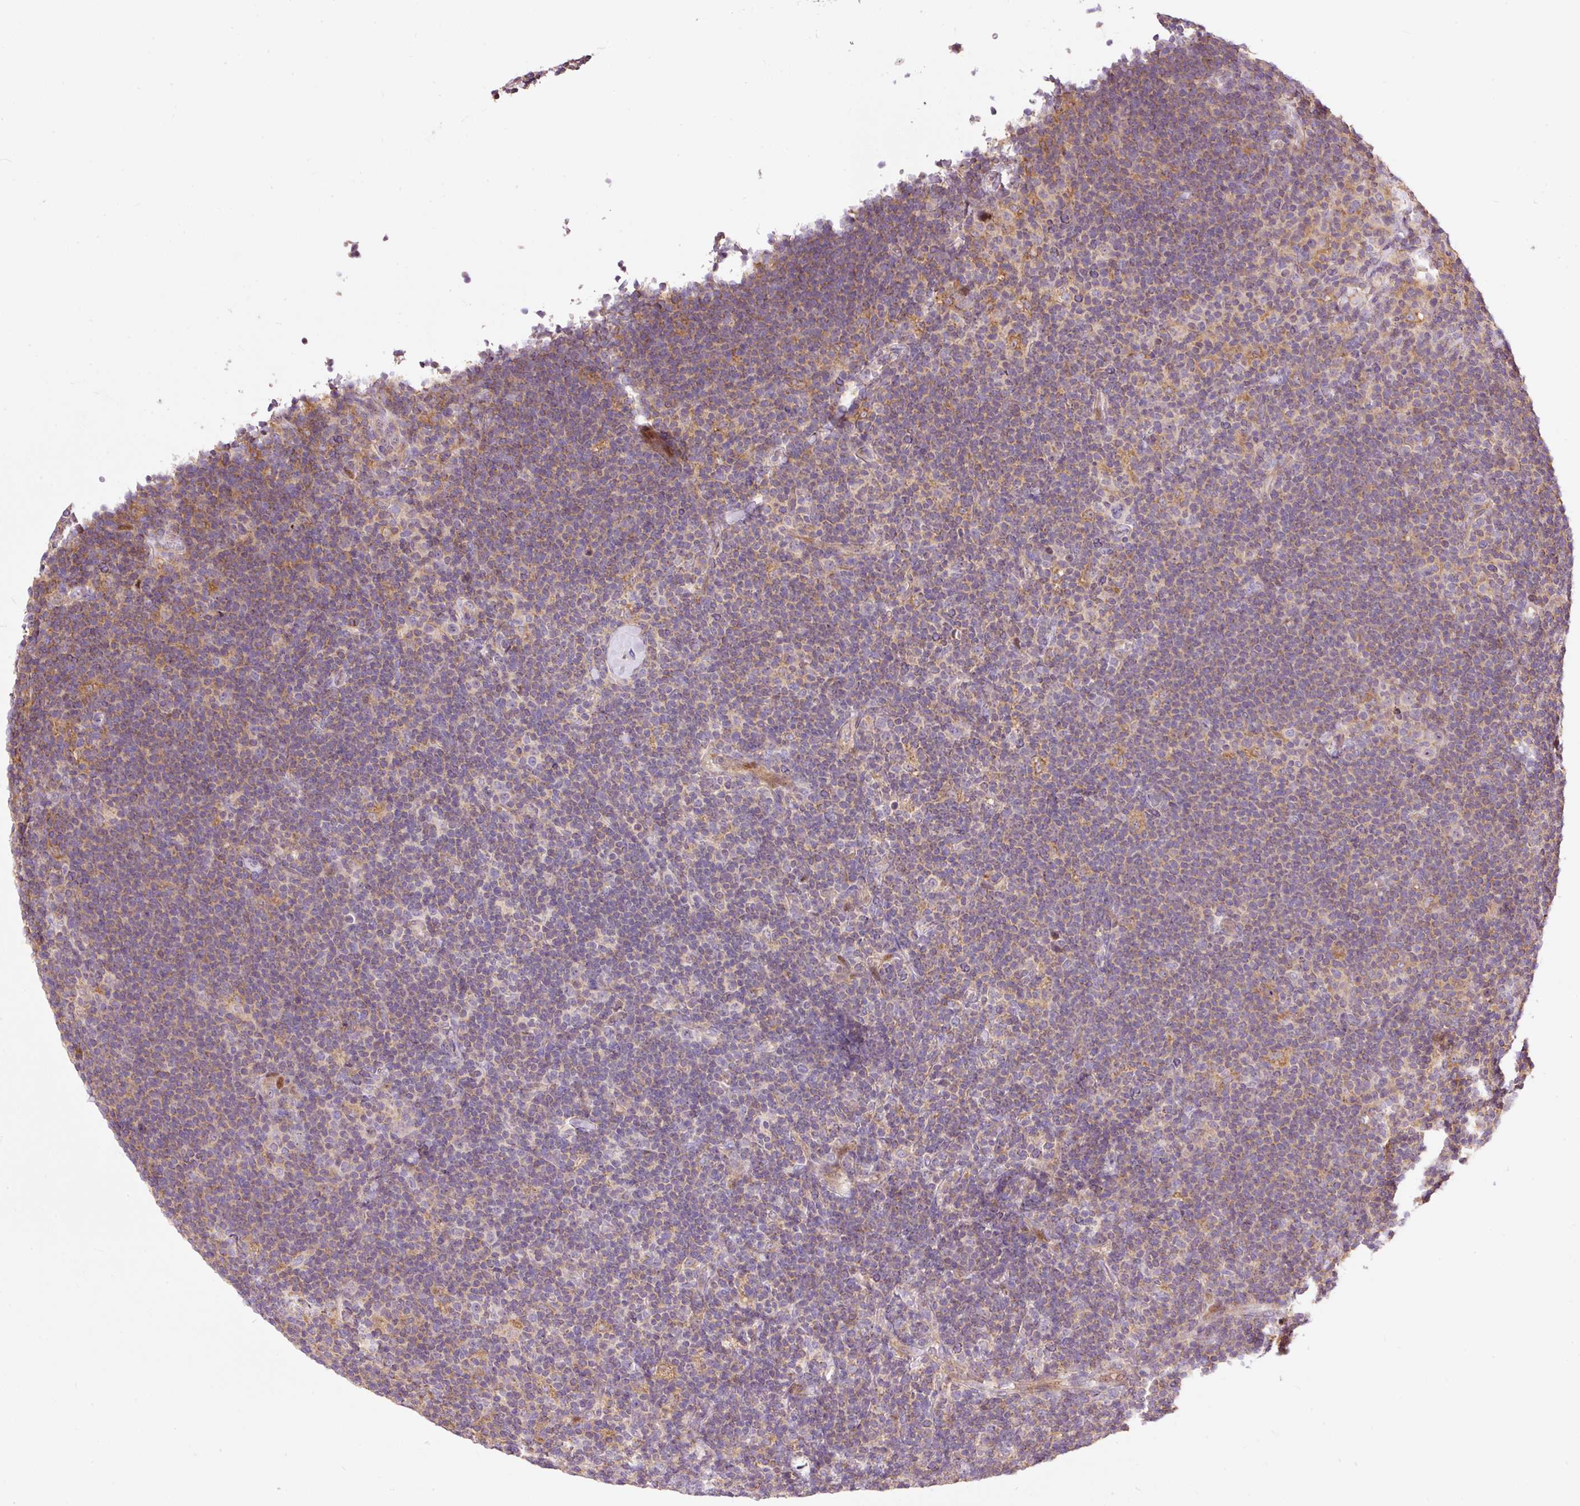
{"staining": {"intensity": "negative", "quantity": "none", "location": "none"}, "tissue": "lymphoma", "cell_type": "Tumor cells", "image_type": "cancer", "snomed": [{"axis": "morphology", "description": "Hodgkin's disease, NOS"}, {"axis": "topography", "description": "Lymph node"}], "caption": "The histopathology image shows no significant staining in tumor cells of Hodgkin's disease. (DAB immunohistochemistry with hematoxylin counter stain).", "gene": "BOLA3", "patient": {"sex": "female", "age": 57}}